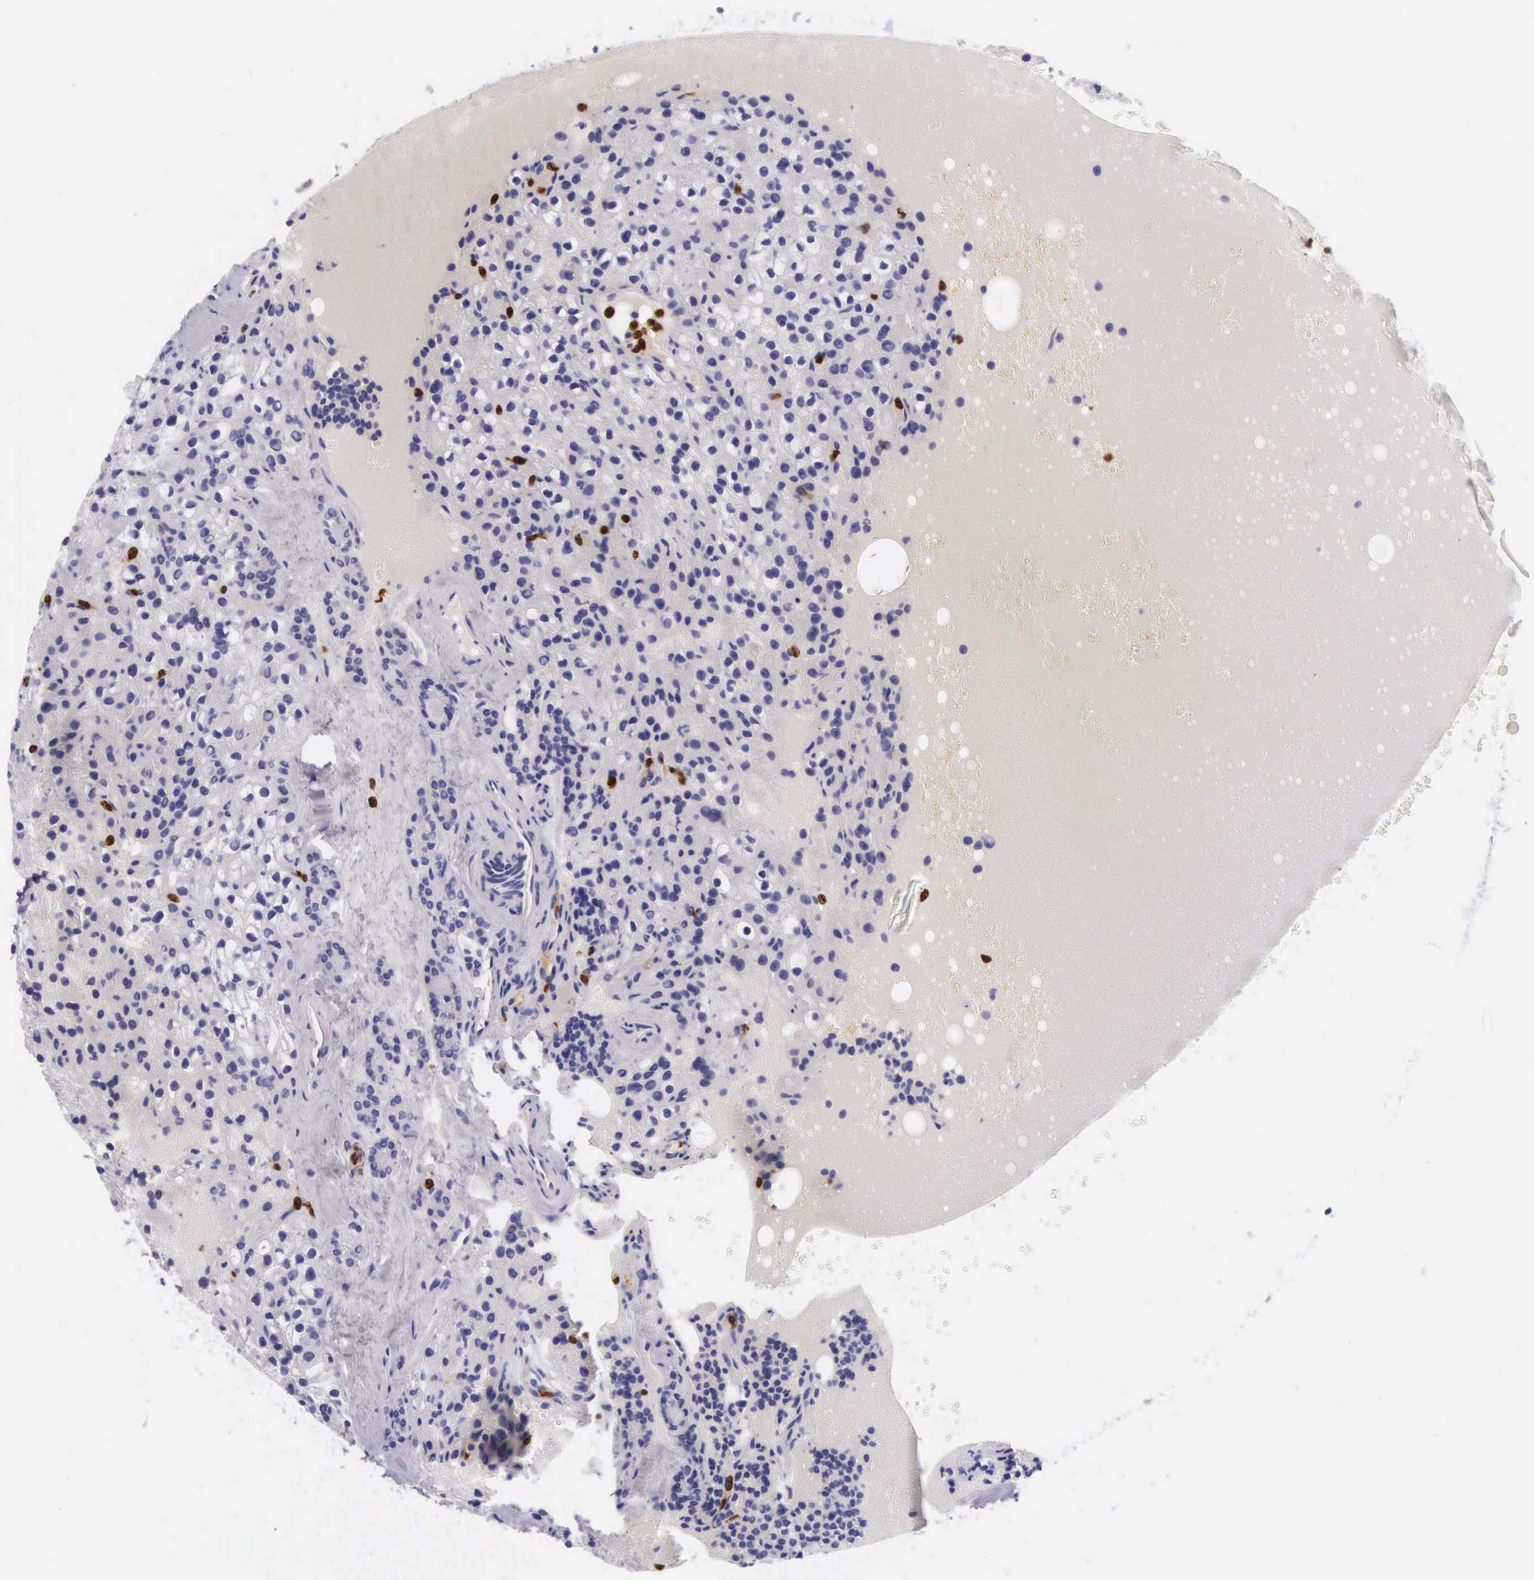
{"staining": {"intensity": "negative", "quantity": "none", "location": "none"}, "tissue": "parathyroid gland", "cell_type": "Glandular cells", "image_type": "normal", "snomed": [{"axis": "morphology", "description": "Normal tissue, NOS"}, {"axis": "topography", "description": "Parathyroid gland"}], "caption": "Glandular cells are negative for brown protein staining in benign parathyroid gland. The staining is performed using DAB brown chromogen with nuclei counter-stained in using hematoxylin.", "gene": "FCN1", "patient": {"sex": "female", "age": 71}}